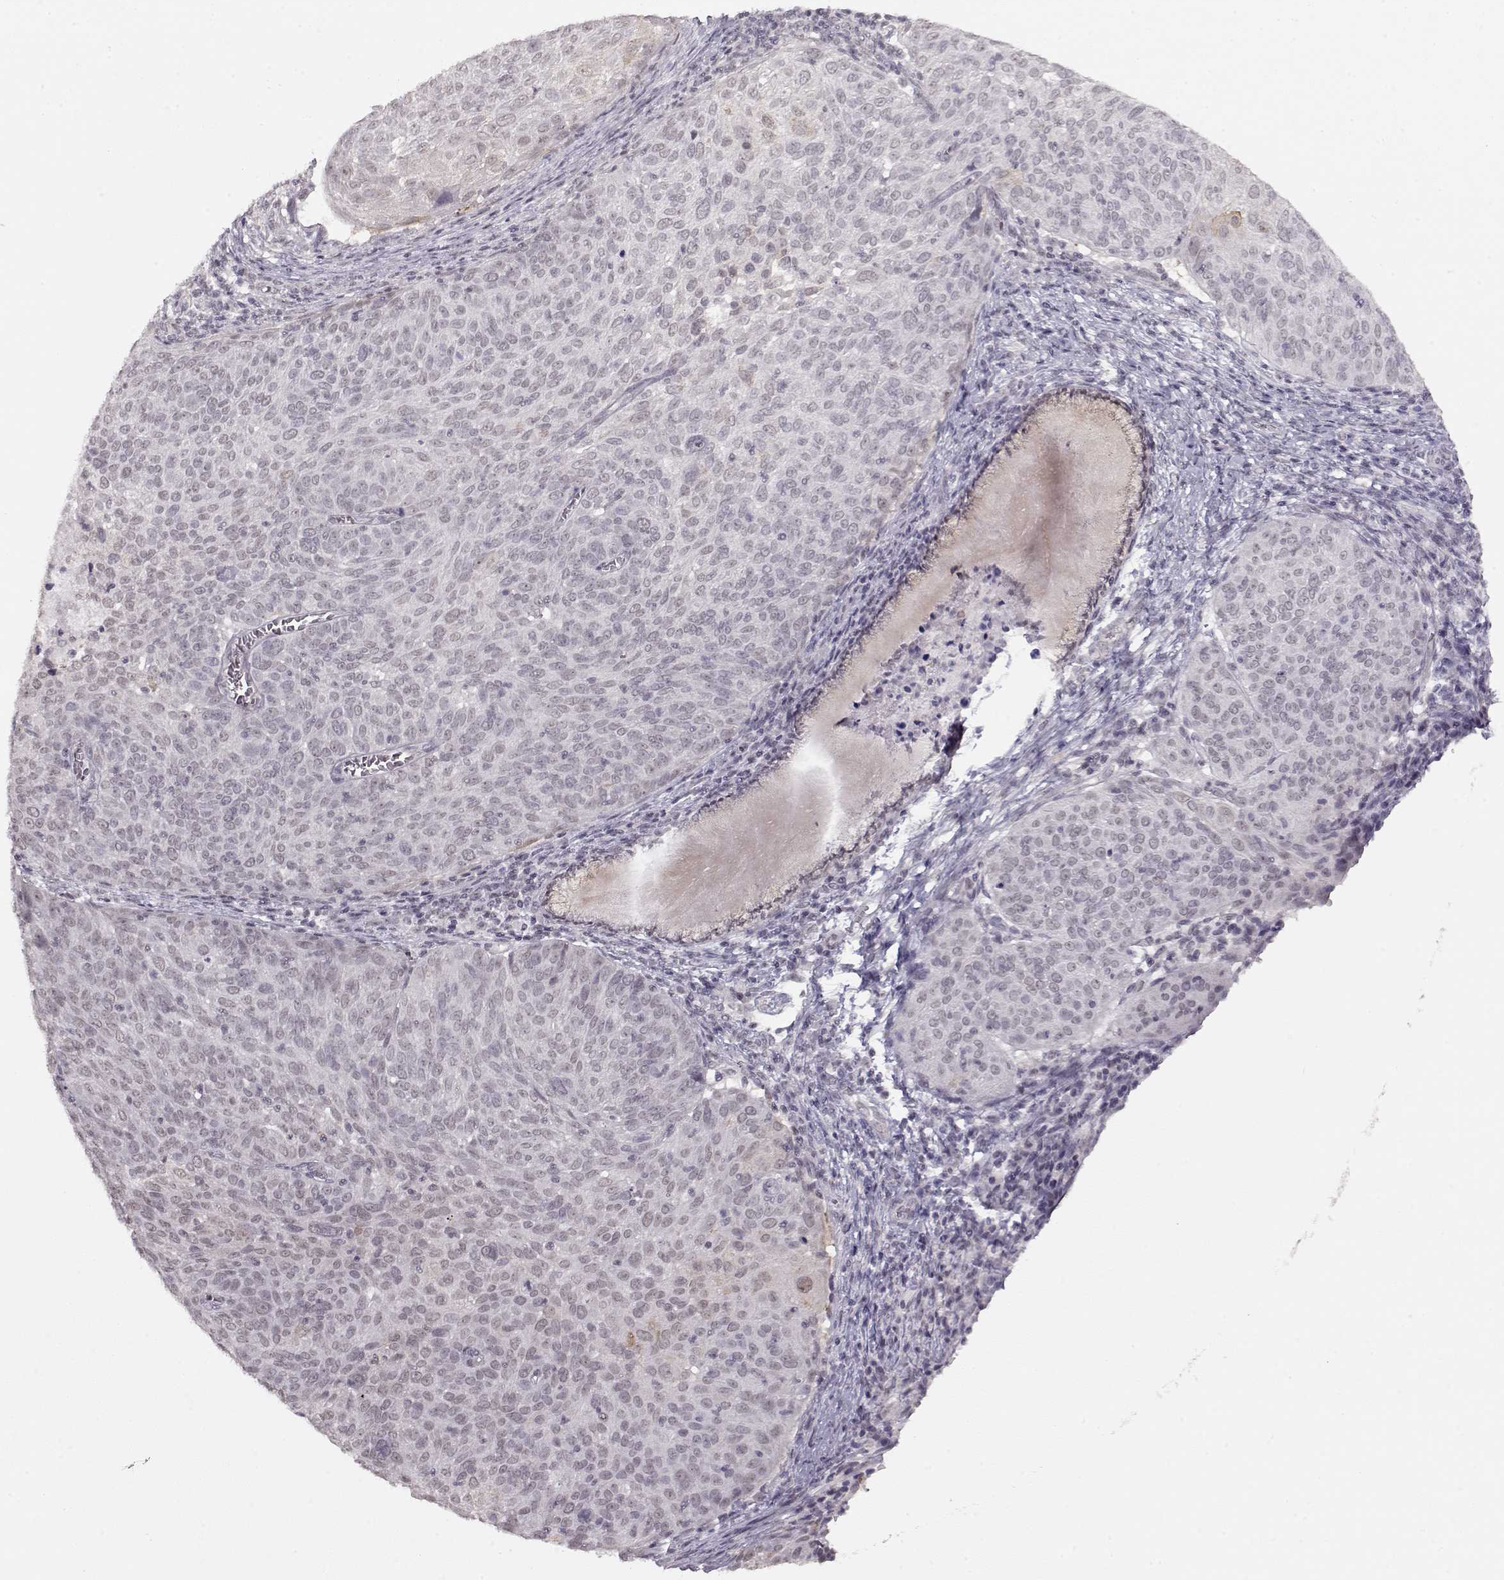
{"staining": {"intensity": "negative", "quantity": "none", "location": "none"}, "tissue": "cervical cancer", "cell_type": "Tumor cells", "image_type": "cancer", "snomed": [{"axis": "morphology", "description": "Squamous cell carcinoma, NOS"}, {"axis": "topography", "description": "Cervix"}], "caption": "An IHC micrograph of squamous cell carcinoma (cervical) is shown. There is no staining in tumor cells of squamous cell carcinoma (cervical). (Brightfield microscopy of DAB immunohistochemistry (IHC) at high magnification).", "gene": "PCP4", "patient": {"sex": "female", "age": 39}}